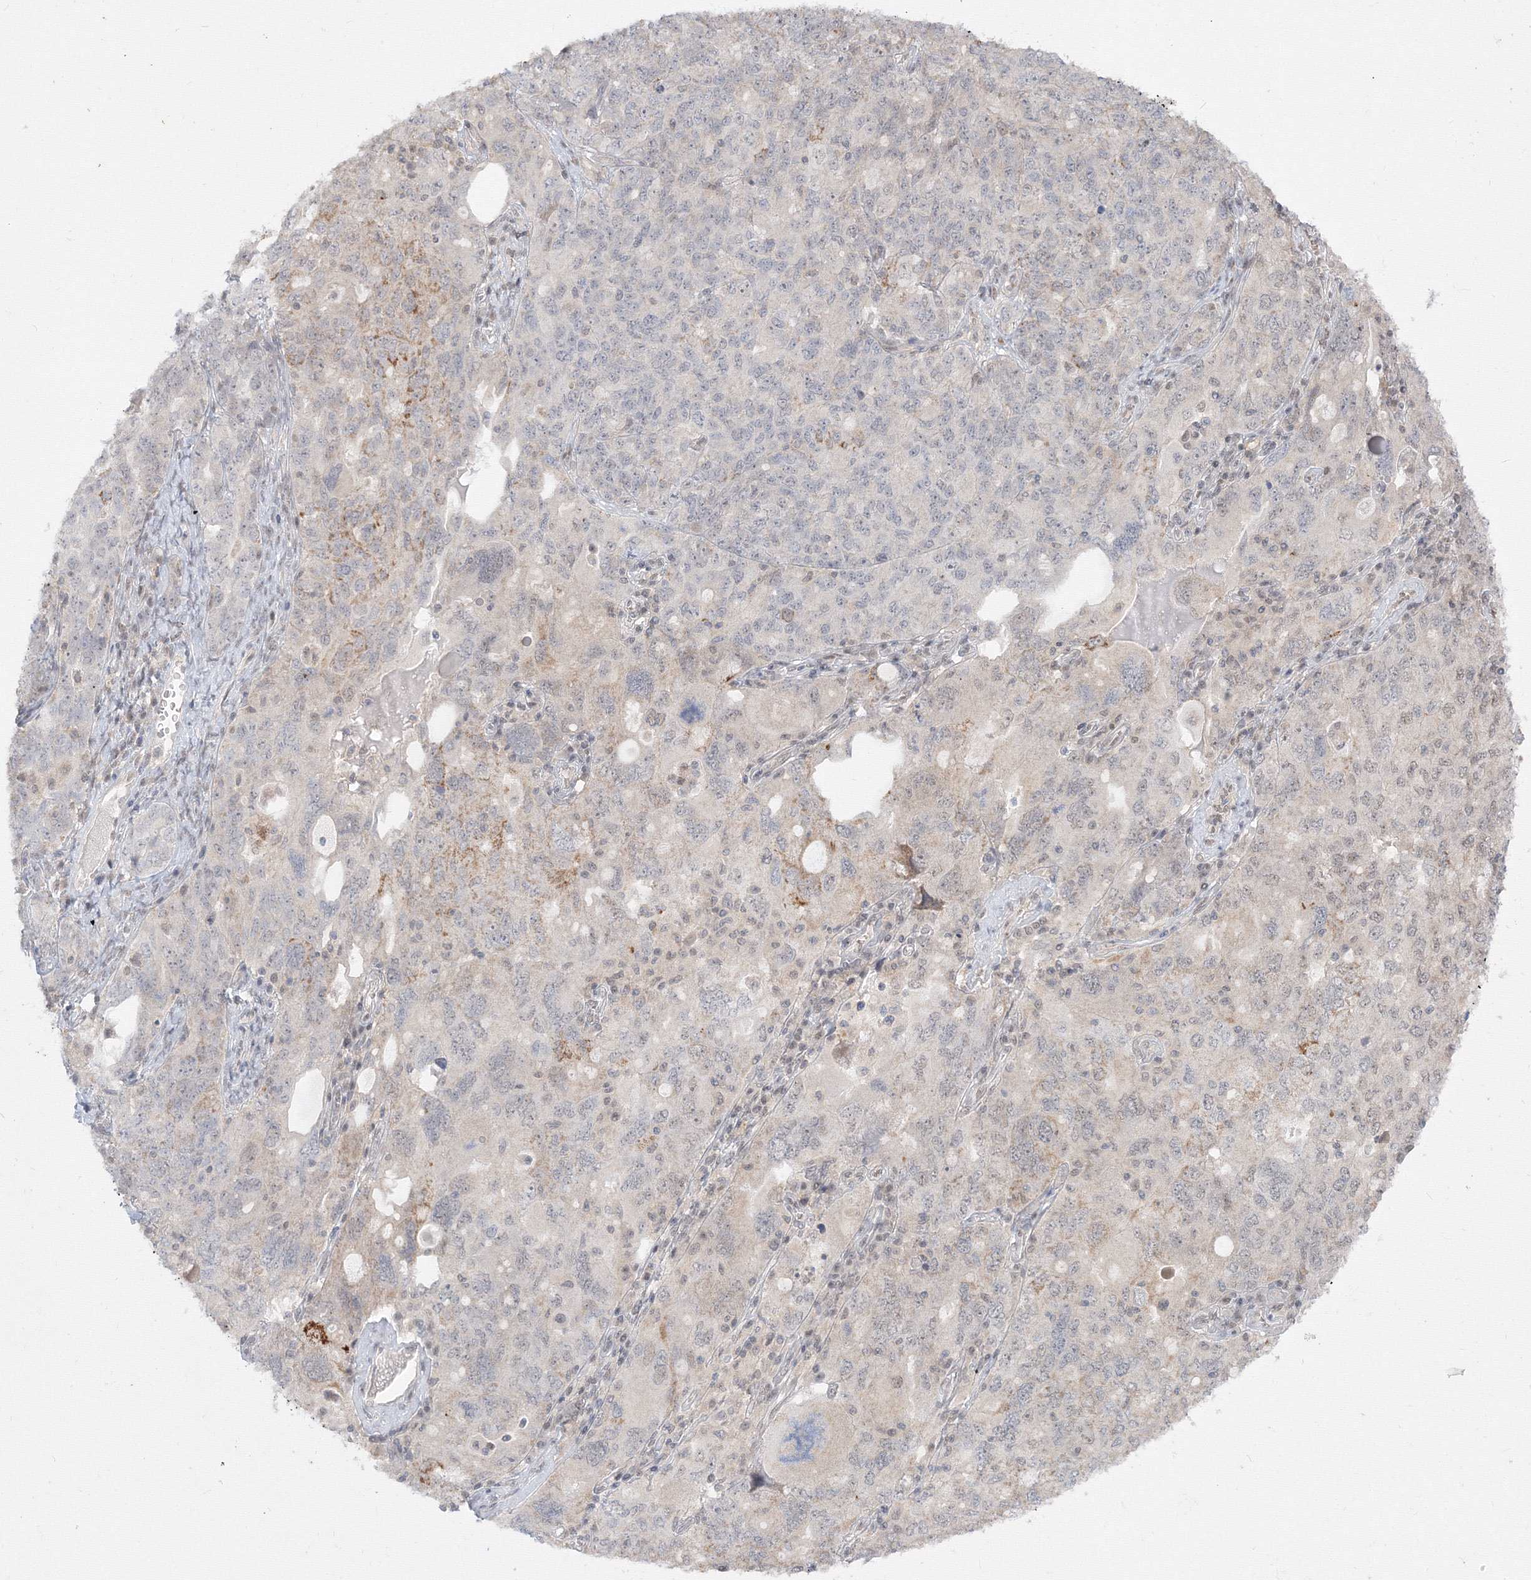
{"staining": {"intensity": "weak", "quantity": "<25%", "location": "cytoplasmic/membranous"}, "tissue": "ovarian cancer", "cell_type": "Tumor cells", "image_type": "cancer", "snomed": [{"axis": "morphology", "description": "Carcinoma, endometroid"}, {"axis": "topography", "description": "Ovary"}], "caption": "A high-resolution histopathology image shows immunohistochemistry (IHC) staining of ovarian cancer (endometroid carcinoma), which exhibits no significant staining in tumor cells.", "gene": "COPS4", "patient": {"sex": "female", "age": 62}}